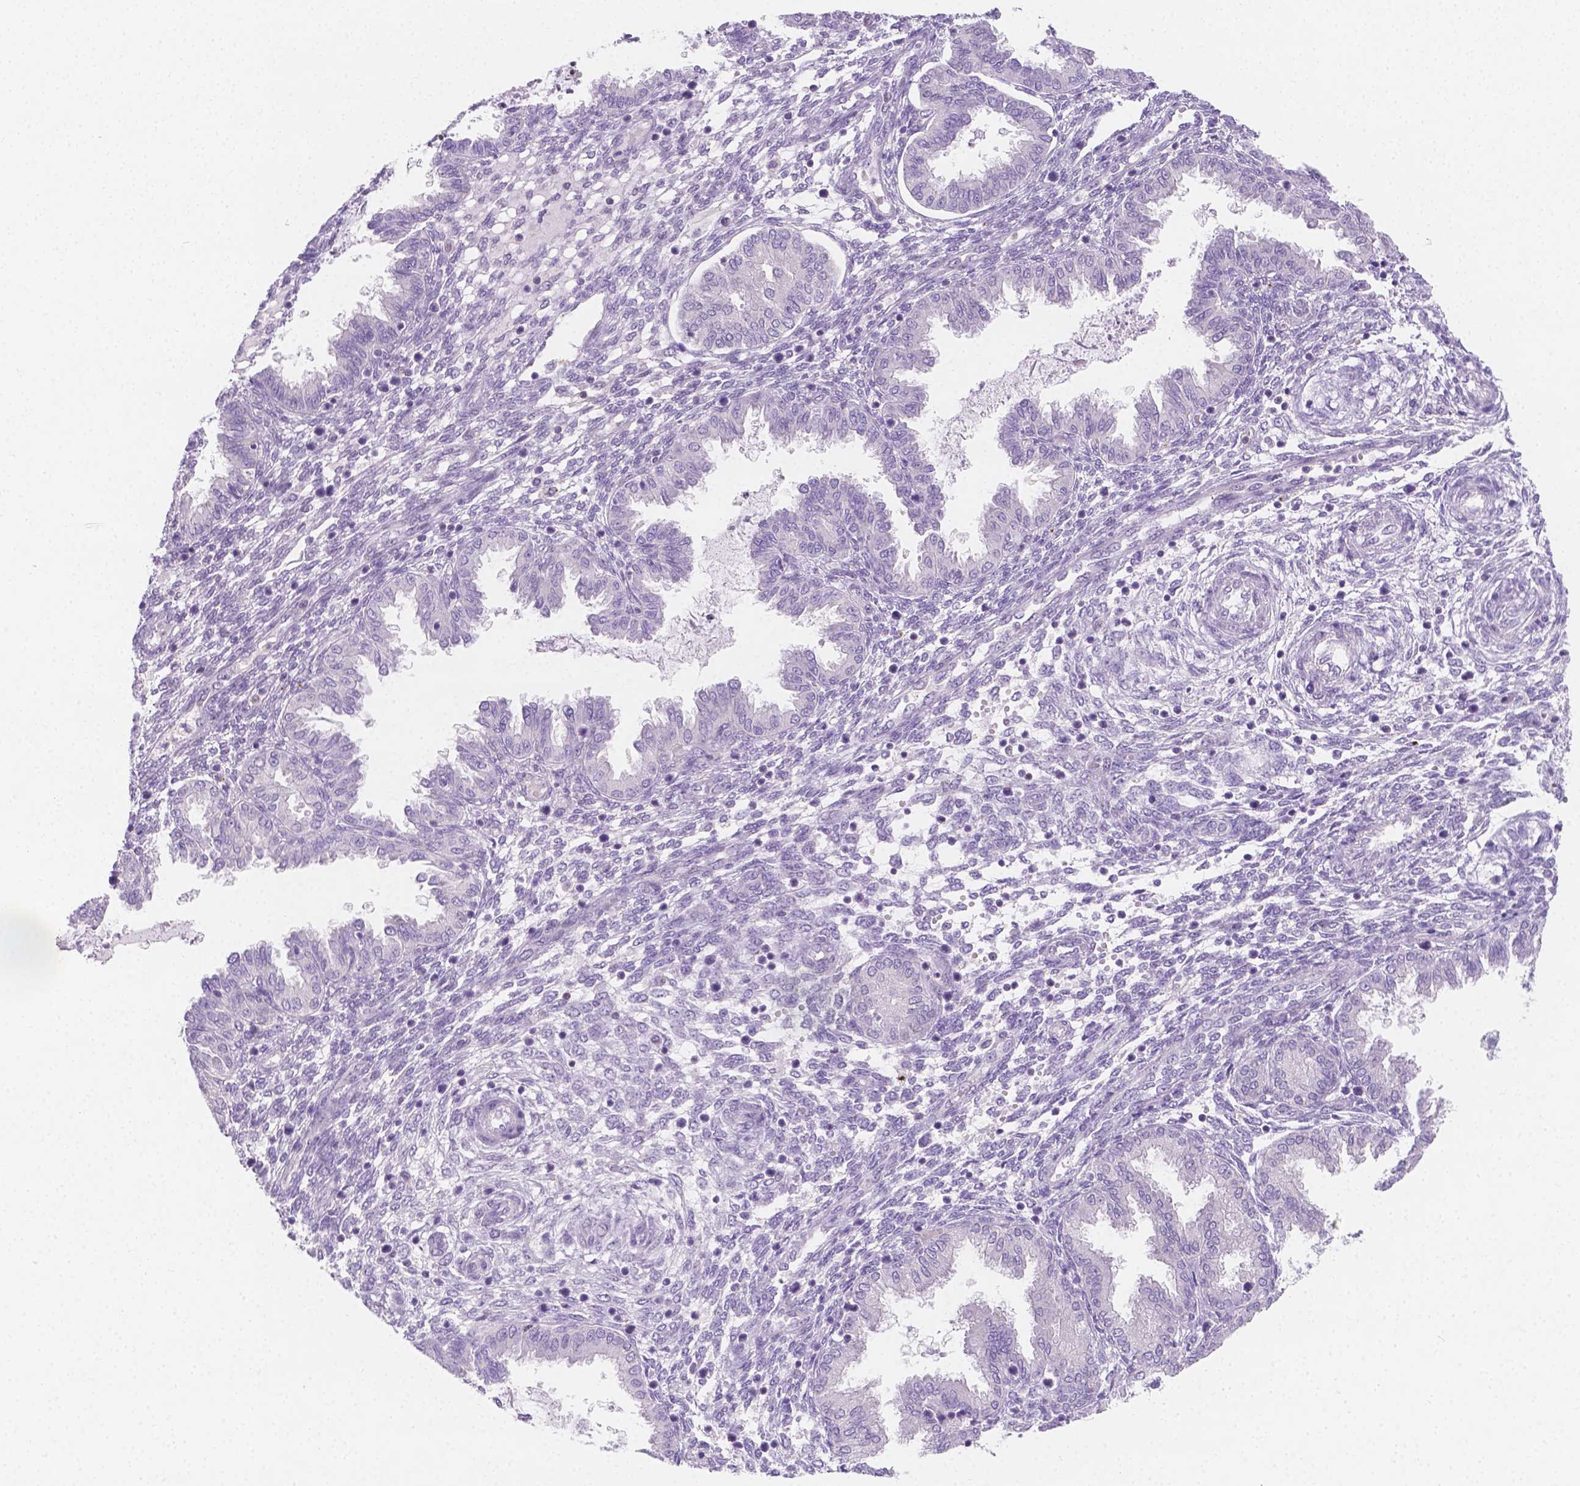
{"staining": {"intensity": "negative", "quantity": "none", "location": "none"}, "tissue": "endometrium", "cell_type": "Cells in endometrial stroma", "image_type": "normal", "snomed": [{"axis": "morphology", "description": "Normal tissue, NOS"}, {"axis": "topography", "description": "Endometrium"}], "caption": "Endometrium stained for a protein using immunohistochemistry demonstrates no staining cells in endometrial stroma.", "gene": "SGTB", "patient": {"sex": "female", "age": 33}}